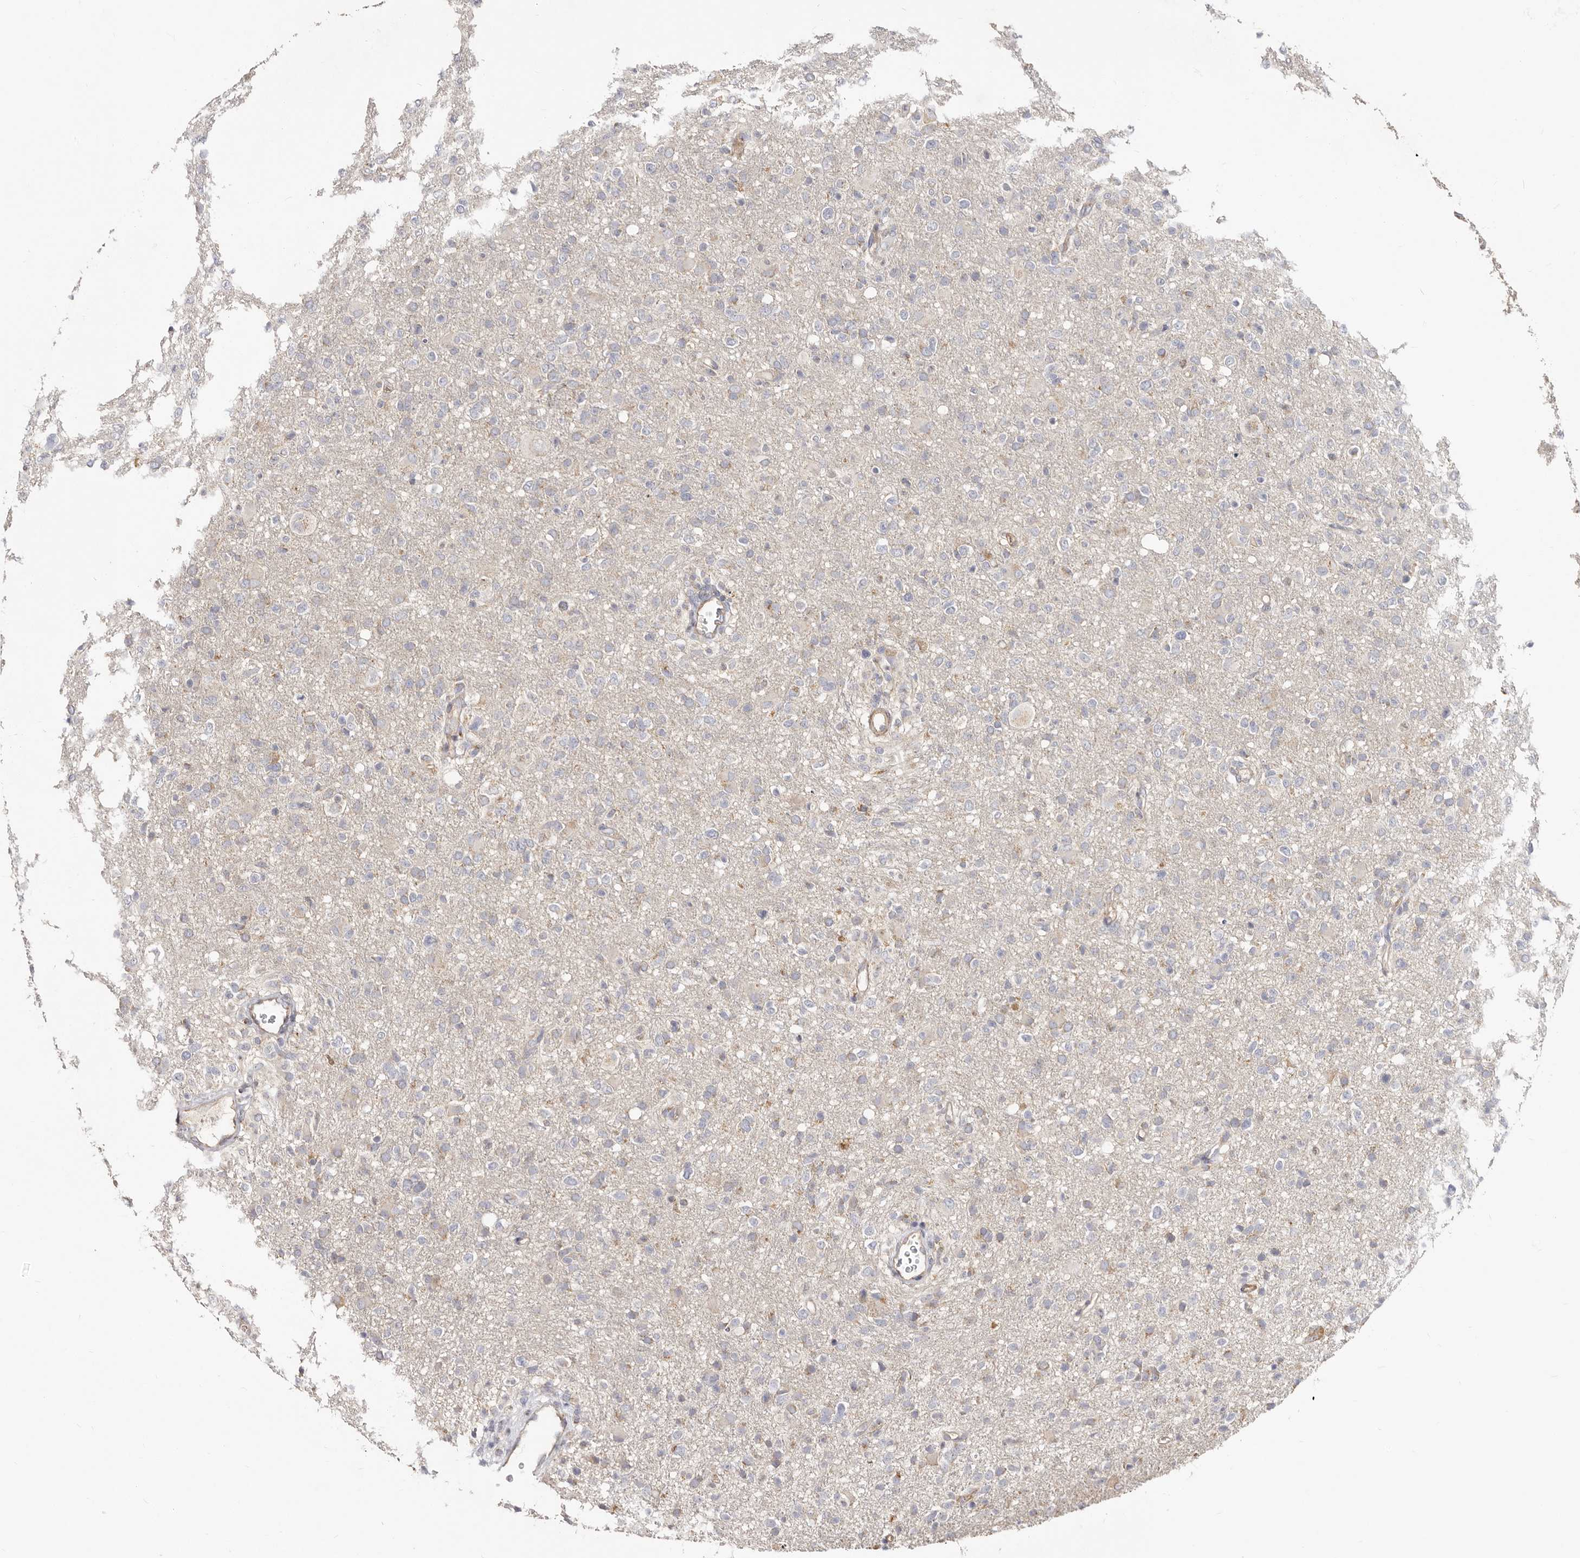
{"staining": {"intensity": "negative", "quantity": "none", "location": "none"}, "tissue": "glioma", "cell_type": "Tumor cells", "image_type": "cancer", "snomed": [{"axis": "morphology", "description": "Glioma, malignant, High grade"}, {"axis": "topography", "description": "Brain"}], "caption": "This is an immunohistochemistry micrograph of malignant high-grade glioma. There is no staining in tumor cells.", "gene": "BAIAP2L1", "patient": {"sex": "female", "age": 57}}